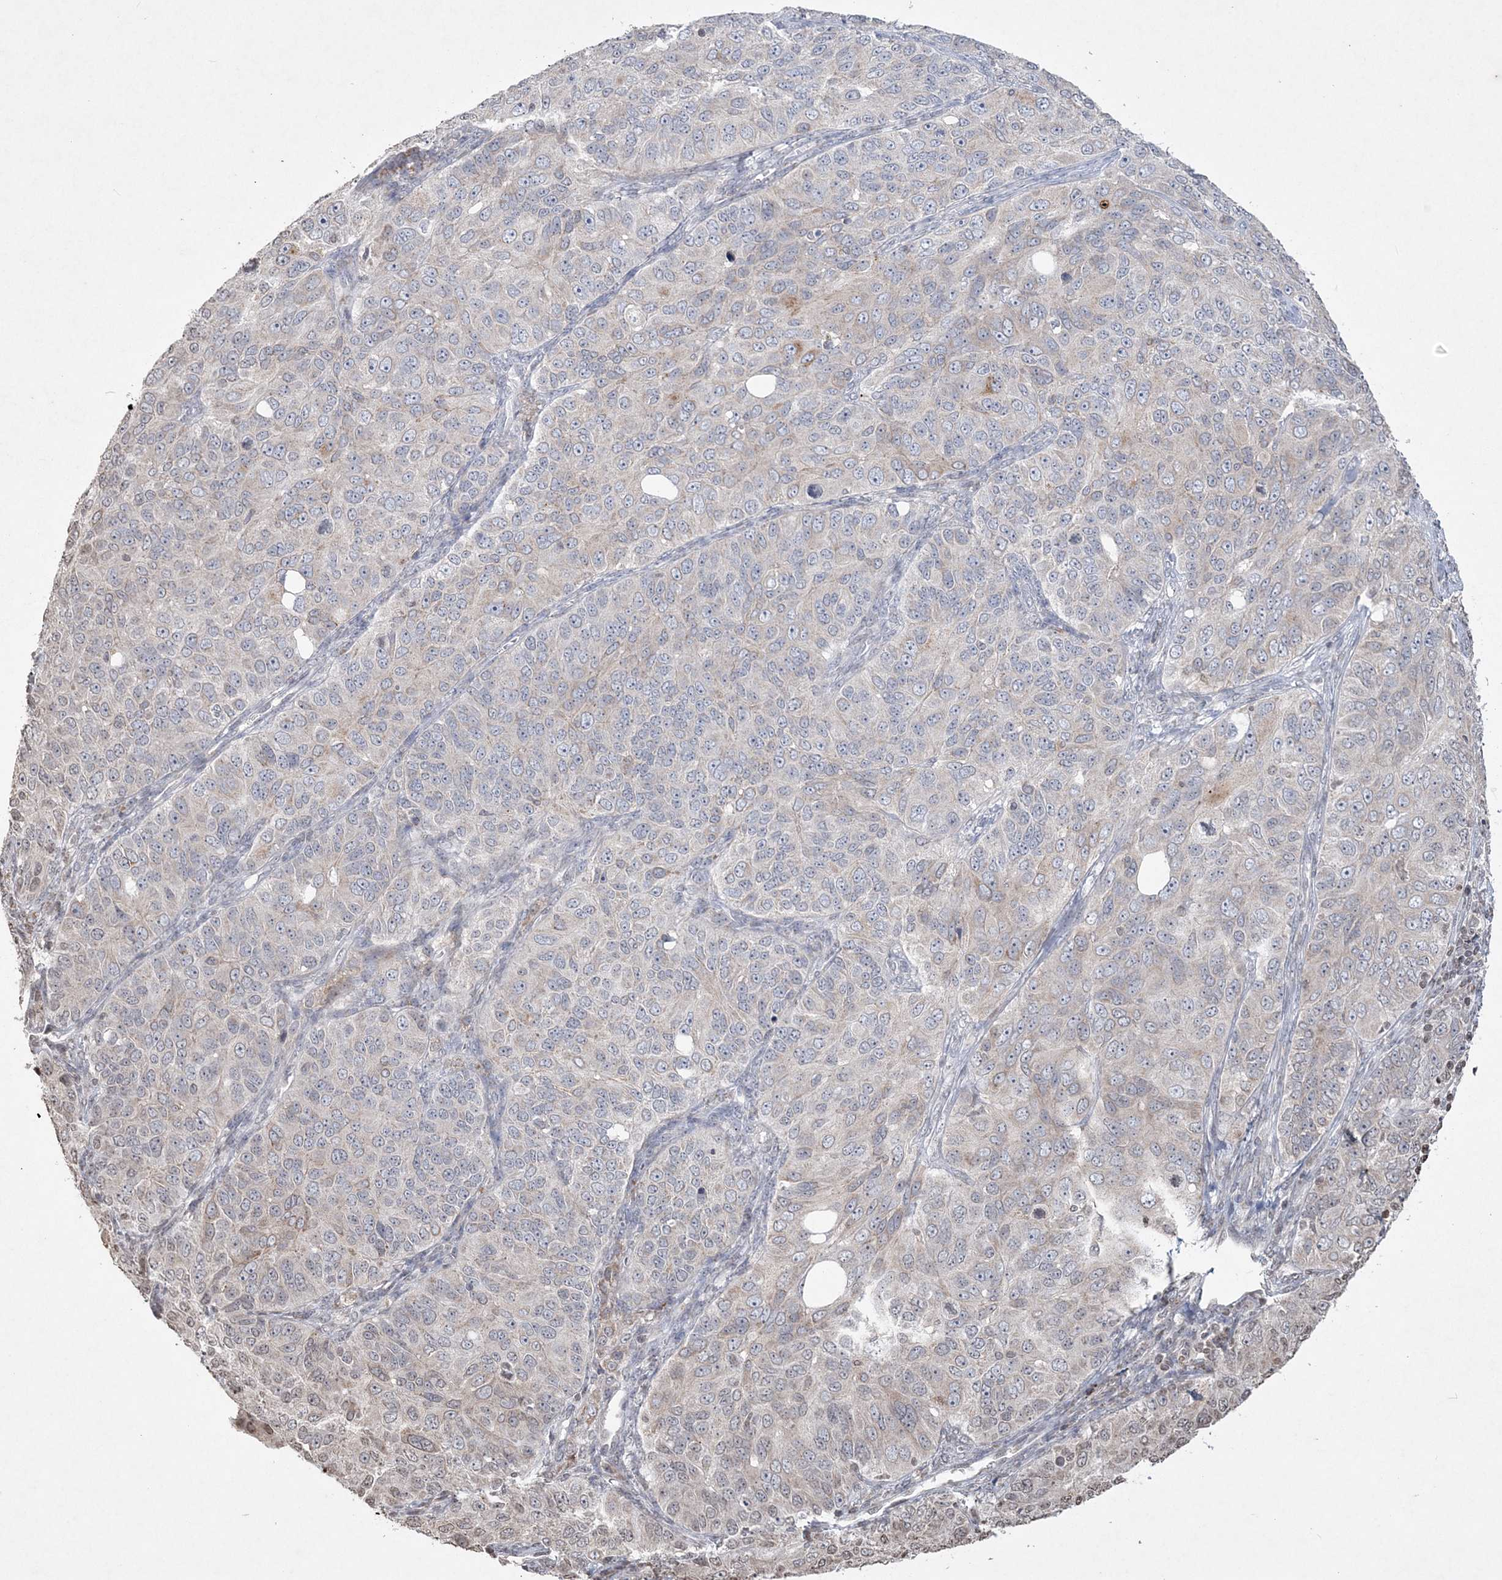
{"staining": {"intensity": "negative", "quantity": "none", "location": "none"}, "tissue": "ovarian cancer", "cell_type": "Tumor cells", "image_type": "cancer", "snomed": [{"axis": "morphology", "description": "Carcinoma, endometroid"}, {"axis": "topography", "description": "Ovary"}], "caption": "High magnification brightfield microscopy of ovarian endometroid carcinoma stained with DAB (brown) and counterstained with hematoxylin (blue): tumor cells show no significant expression.", "gene": "TTC7A", "patient": {"sex": "female", "age": 51}}